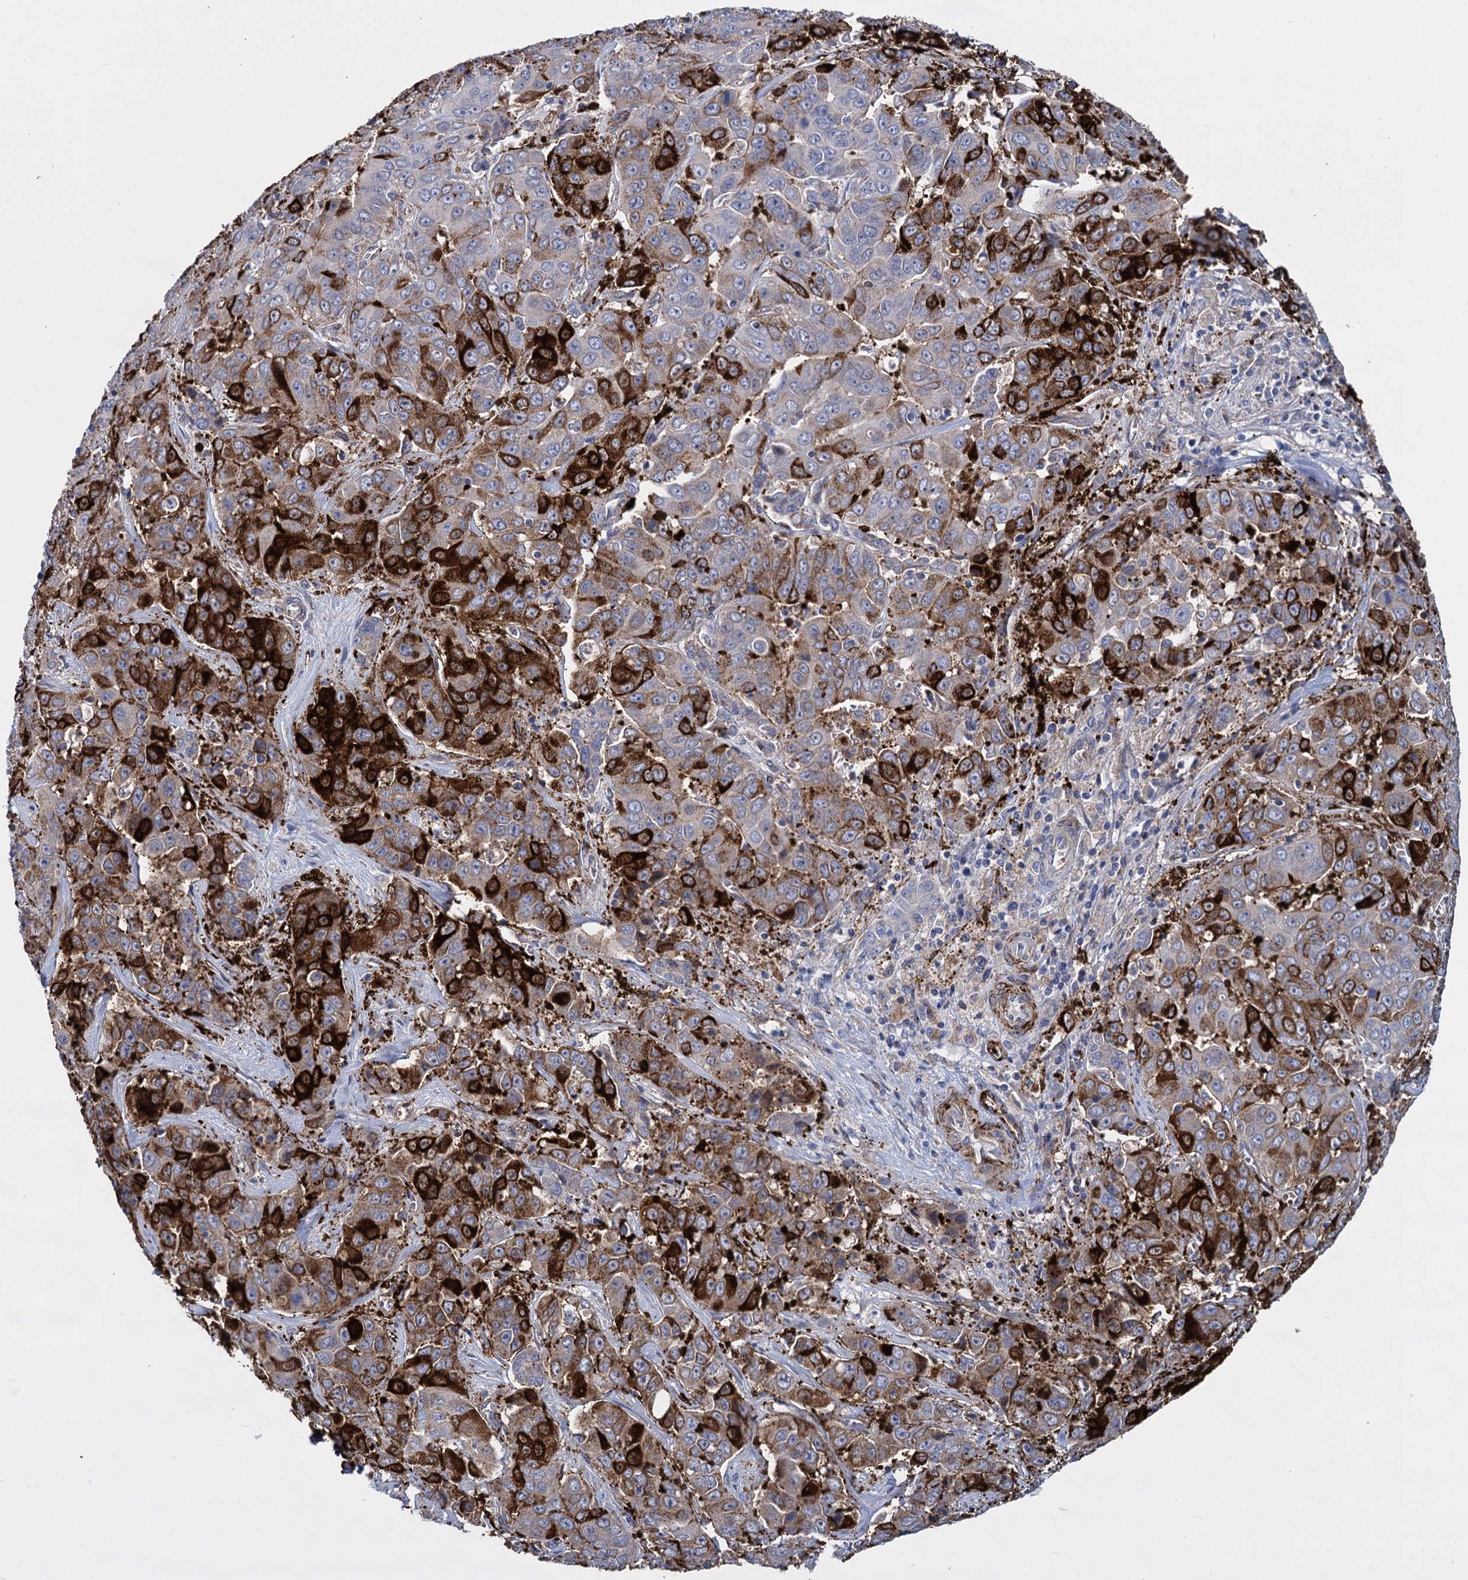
{"staining": {"intensity": "strong", "quantity": ">75%", "location": "cytoplasmic/membranous"}, "tissue": "liver cancer", "cell_type": "Tumor cells", "image_type": "cancer", "snomed": [{"axis": "morphology", "description": "Cholangiocarcinoma"}, {"axis": "topography", "description": "Liver"}], "caption": "Protein expression analysis of liver cholangiocarcinoma exhibits strong cytoplasmic/membranous expression in about >75% of tumor cells. (DAB IHC, brown staining for protein, blue staining for nuclei).", "gene": "SNCG", "patient": {"sex": "female", "age": 52}}